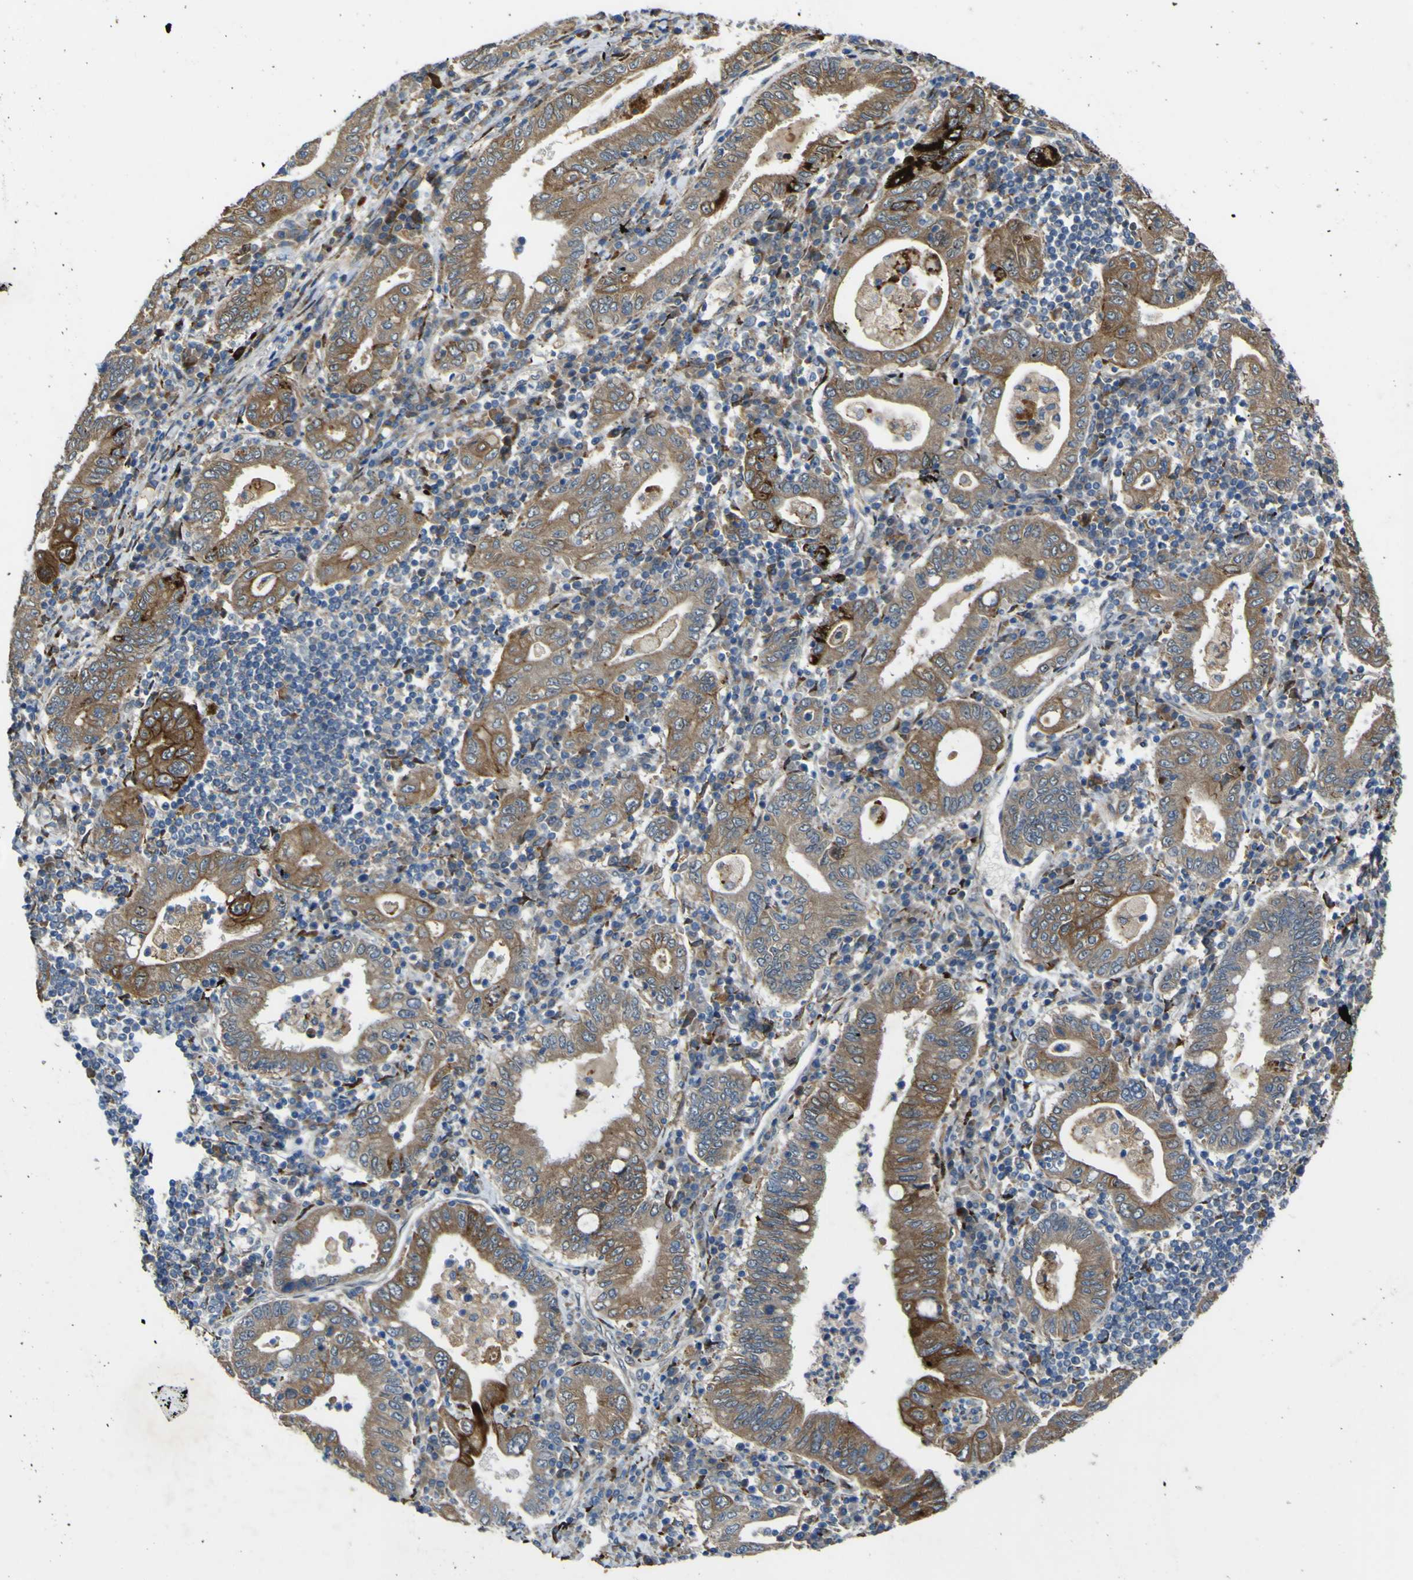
{"staining": {"intensity": "moderate", "quantity": ">75%", "location": "cytoplasmic/membranous"}, "tissue": "stomach cancer", "cell_type": "Tumor cells", "image_type": "cancer", "snomed": [{"axis": "morphology", "description": "Normal tissue, NOS"}, {"axis": "morphology", "description": "Adenocarcinoma, NOS"}, {"axis": "topography", "description": "Esophagus"}, {"axis": "topography", "description": "Stomach, upper"}, {"axis": "topography", "description": "Peripheral nerve tissue"}], "caption": "DAB immunohistochemical staining of stomach cancer (adenocarcinoma) displays moderate cytoplasmic/membranous protein positivity in approximately >75% of tumor cells. The staining was performed using DAB (3,3'-diaminobenzidine), with brown indicating positive protein expression. Nuclei are stained blue with hematoxylin.", "gene": "LBHD1", "patient": {"sex": "male", "age": 62}}